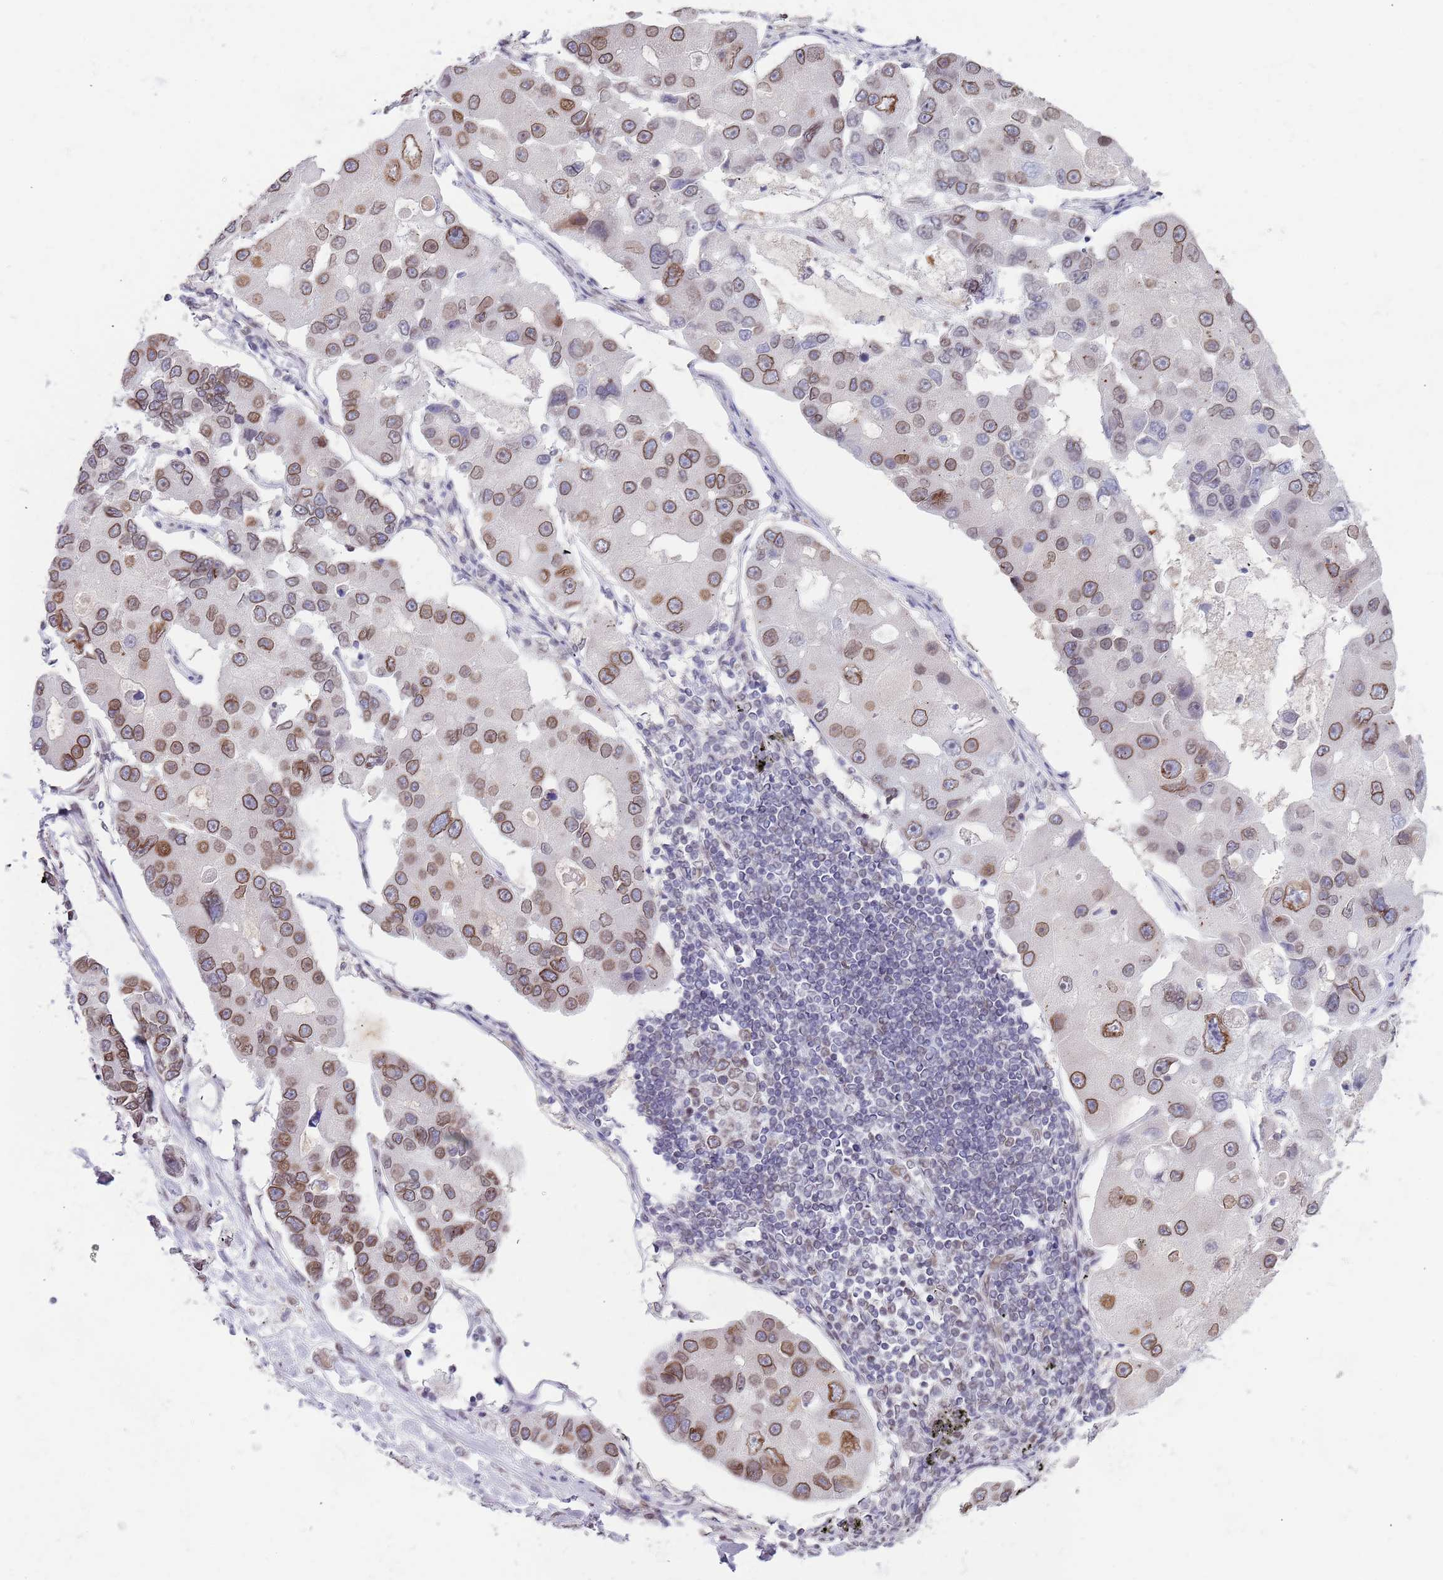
{"staining": {"intensity": "moderate", "quantity": ">75%", "location": "cytoplasmic/membranous,nuclear"}, "tissue": "lung cancer", "cell_type": "Tumor cells", "image_type": "cancer", "snomed": [{"axis": "morphology", "description": "Adenocarcinoma, NOS"}, {"axis": "topography", "description": "Lung"}], "caption": "IHC micrograph of neoplastic tissue: human lung cancer stained using immunohistochemistry (IHC) shows medium levels of moderate protein expression localized specifically in the cytoplasmic/membranous and nuclear of tumor cells, appearing as a cytoplasmic/membranous and nuclear brown color.", "gene": "KLHDC2", "patient": {"sex": "female", "age": 54}}